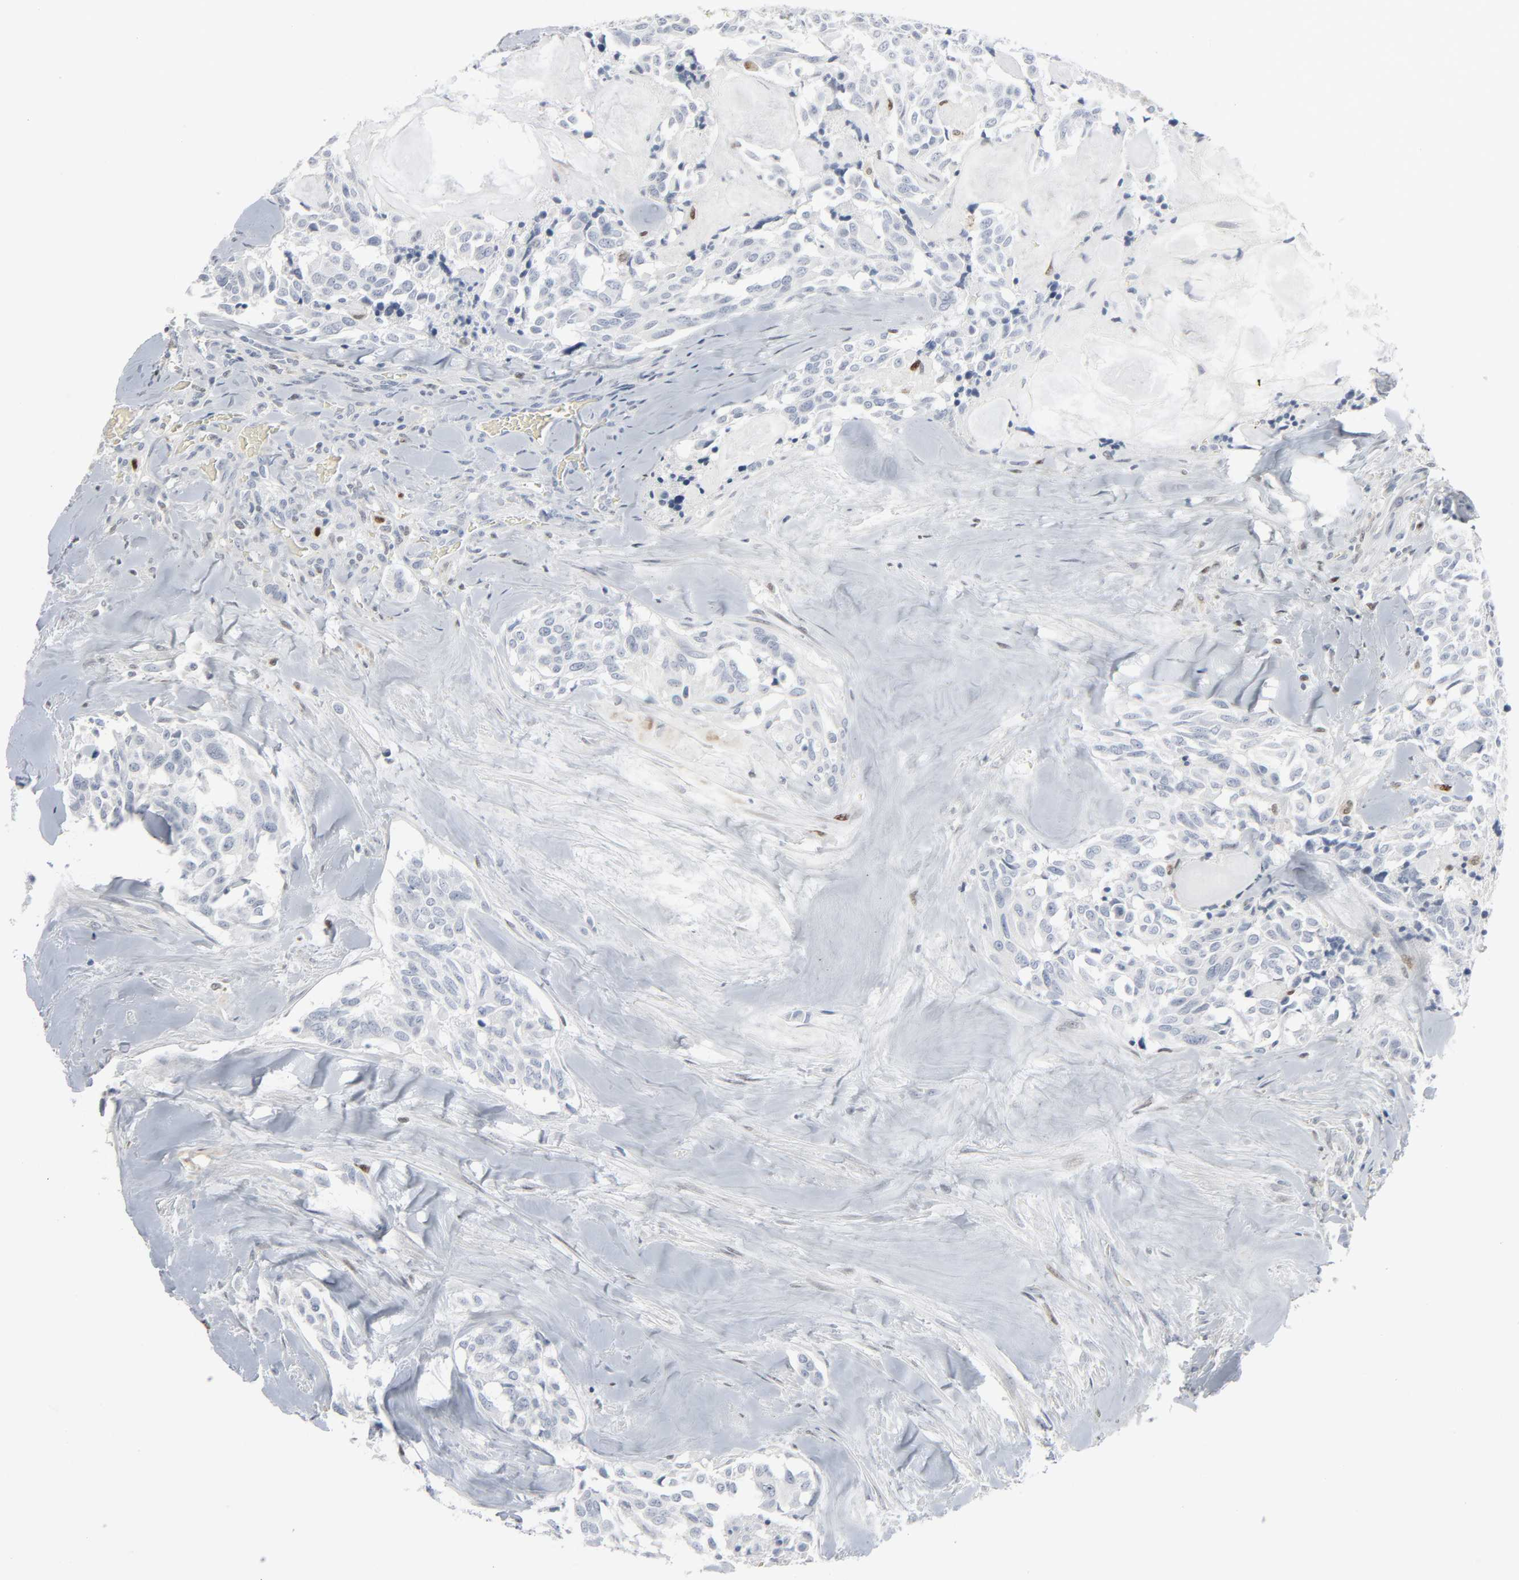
{"staining": {"intensity": "negative", "quantity": "none", "location": "none"}, "tissue": "thyroid cancer", "cell_type": "Tumor cells", "image_type": "cancer", "snomed": [{"axis": "morphology", "description": "Carcinoma, NOS"}, {"axis": "morphology", "description": "Carcinoid, malignant, NOS"}, {"axis": "topography", "description": "Thyroid gland"}], "caption": "The histopathology image displays no staining of tumor cells in thyroid cancer. (Immunohistochemistry, brightfield microscopy, high magnification).", "gene": "MITF", "patient": {"sex": "male", "age": 33}}